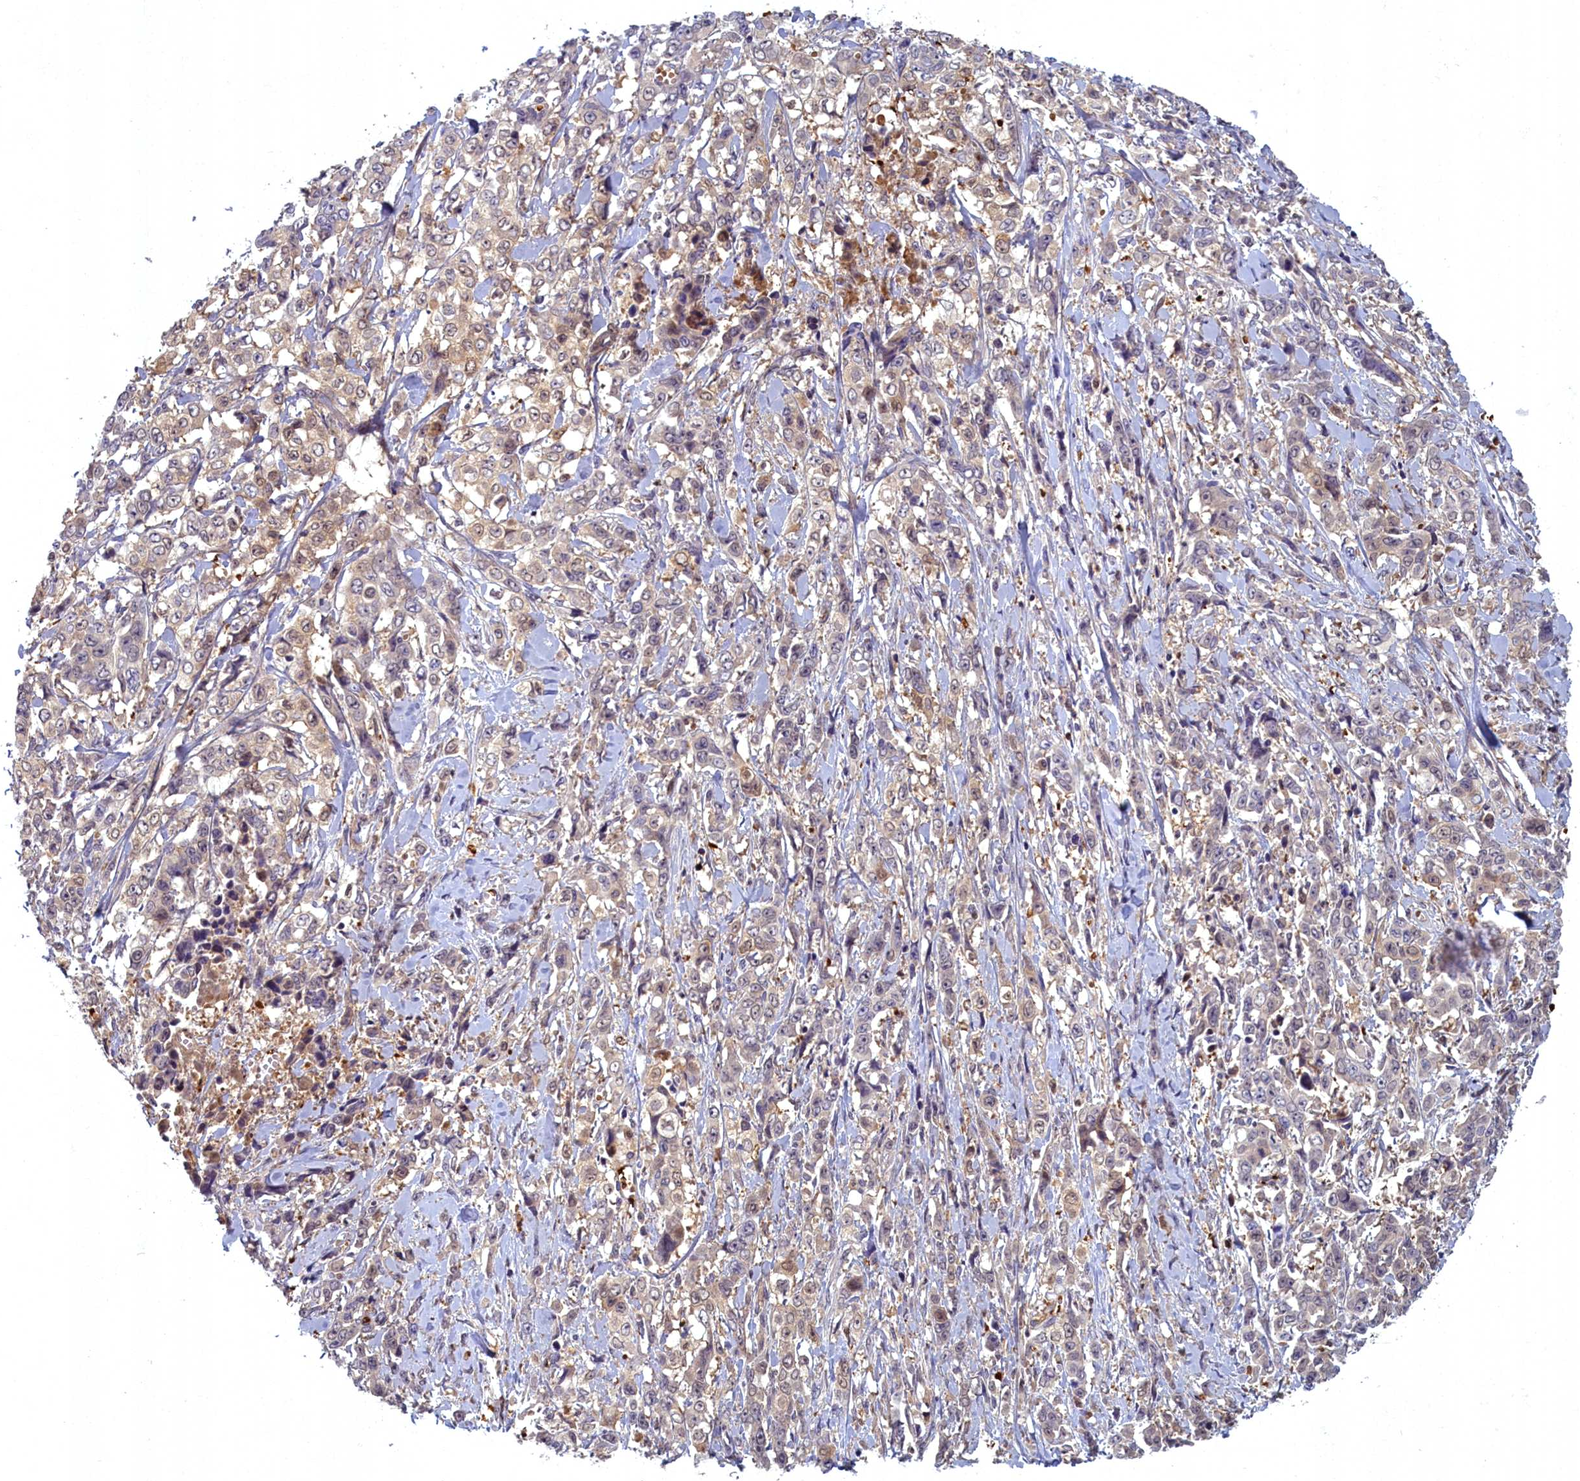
{"staining": {"intensity": "weak", "quantity": ">75%", "location": "cytoplasmic/membranous"}, "tissue": "stomach cancer", "cell_type": "Tumor cells", "image_type": "cancer", "snomed": [{"axis": "morphology", "description": "Adenocarcinoma, NOS"}, {"axis": "topography", "description": "Stomach, upper"}], "caption": "Adenocarcinoma (stomach) stained for a protein reveals weak cytoplasmic/membranous positivity in tumor cells.", "gene": "BLVRB", "patient": {"sex": "male", "age": 62}}